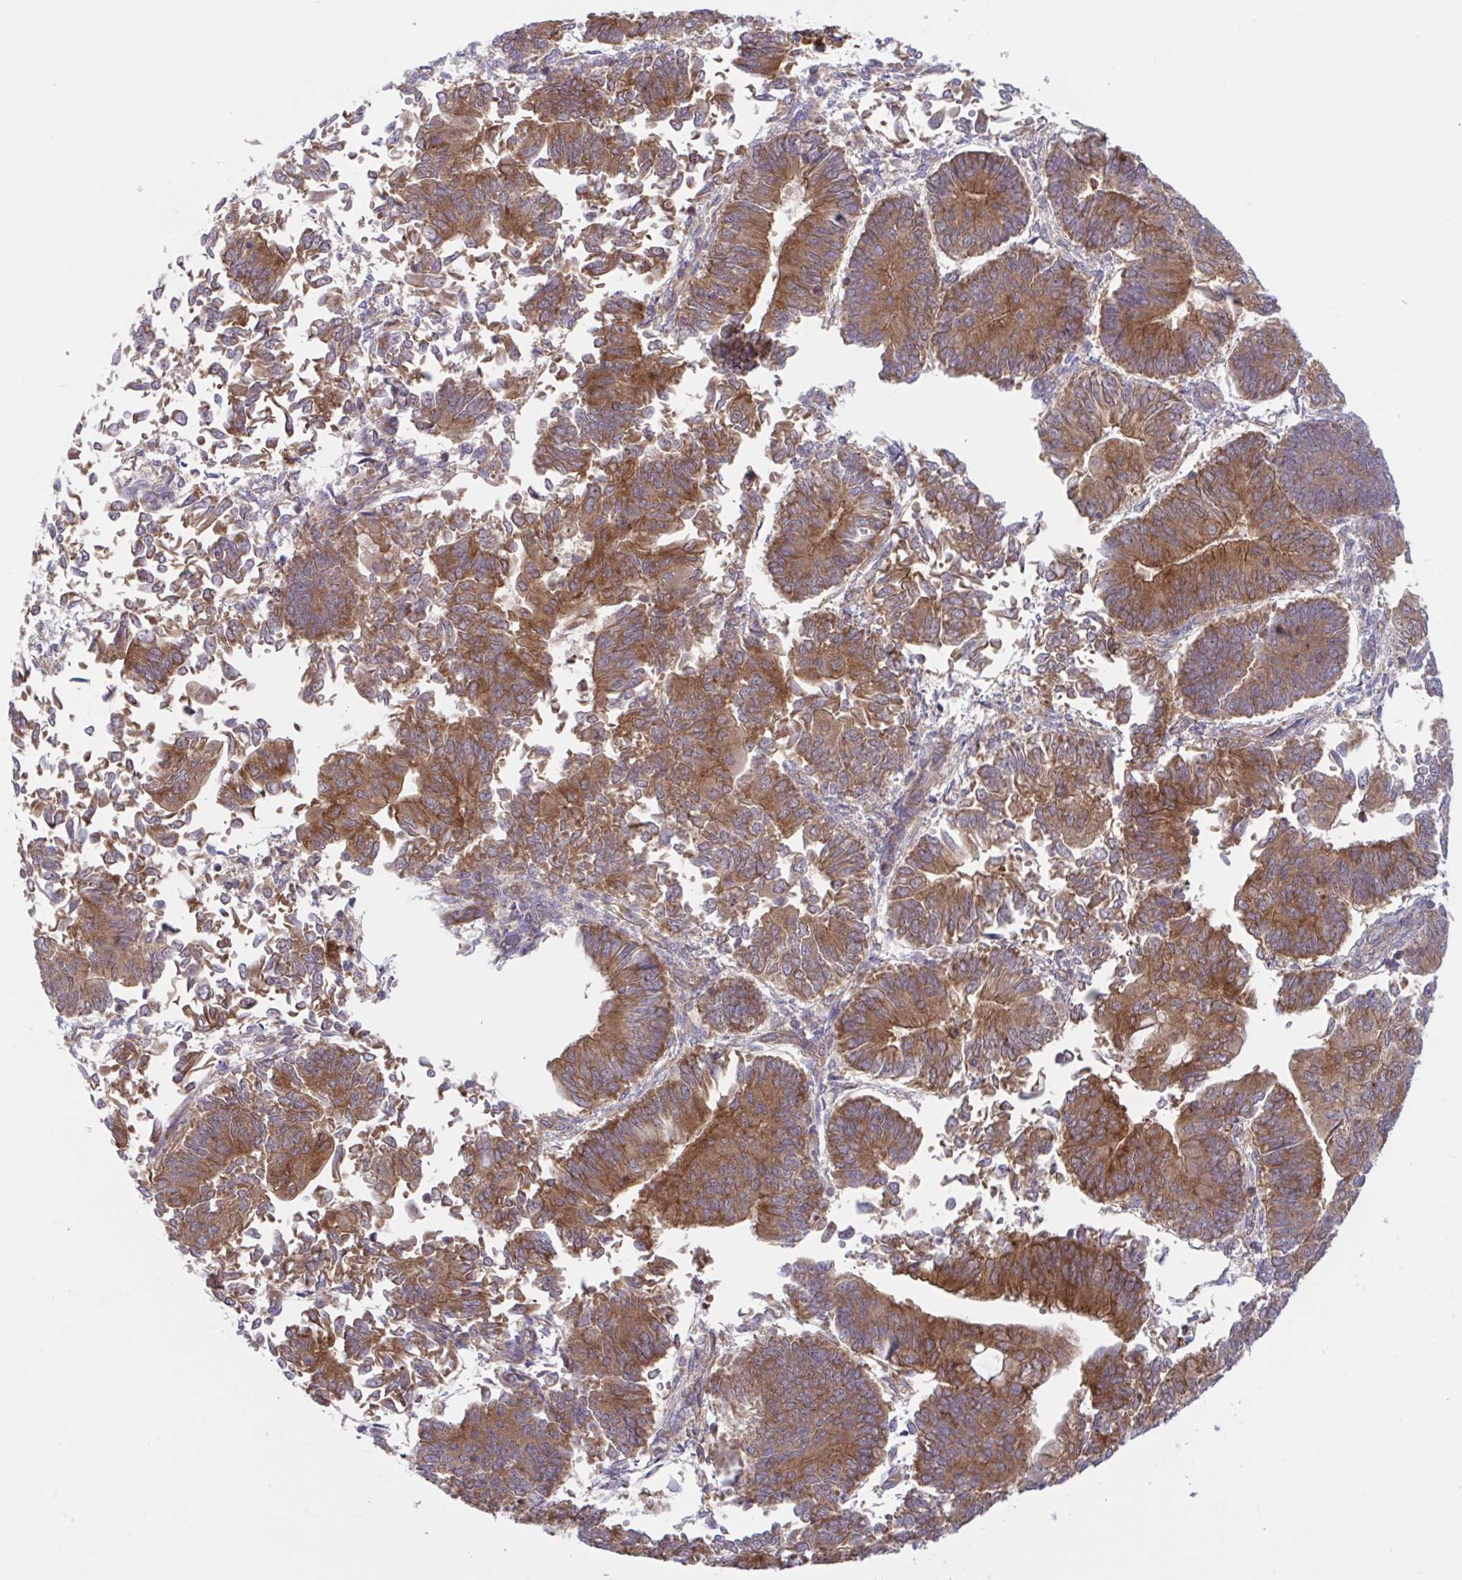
{"staining": {"intensity": "strong", "quantity": ">75%", "location": "cytoplasmic/membranous"}, "tissue": "endometrial cancer", "cell_type": "Tumor cells", "image_type": "cancer", "snomed": [{"axis": "morphology", "description": "Adenocarcinoma, NOS"}, {"axis": "topography", "description": "Endometrium"}], "caption": "Immunohistochemistry (IHC) histopathology image of neoplastic tissue: human adenocarcinoma (endometrial) stained using IHC reveals high levels of strong protein expression localized specifically in the cytoplasmic/membranous of tumor cells, appearing as a cytoplasmic/membranous brown color.", "gene": "LMNTD2", "patient": {"sex": "female", "age": 65}}